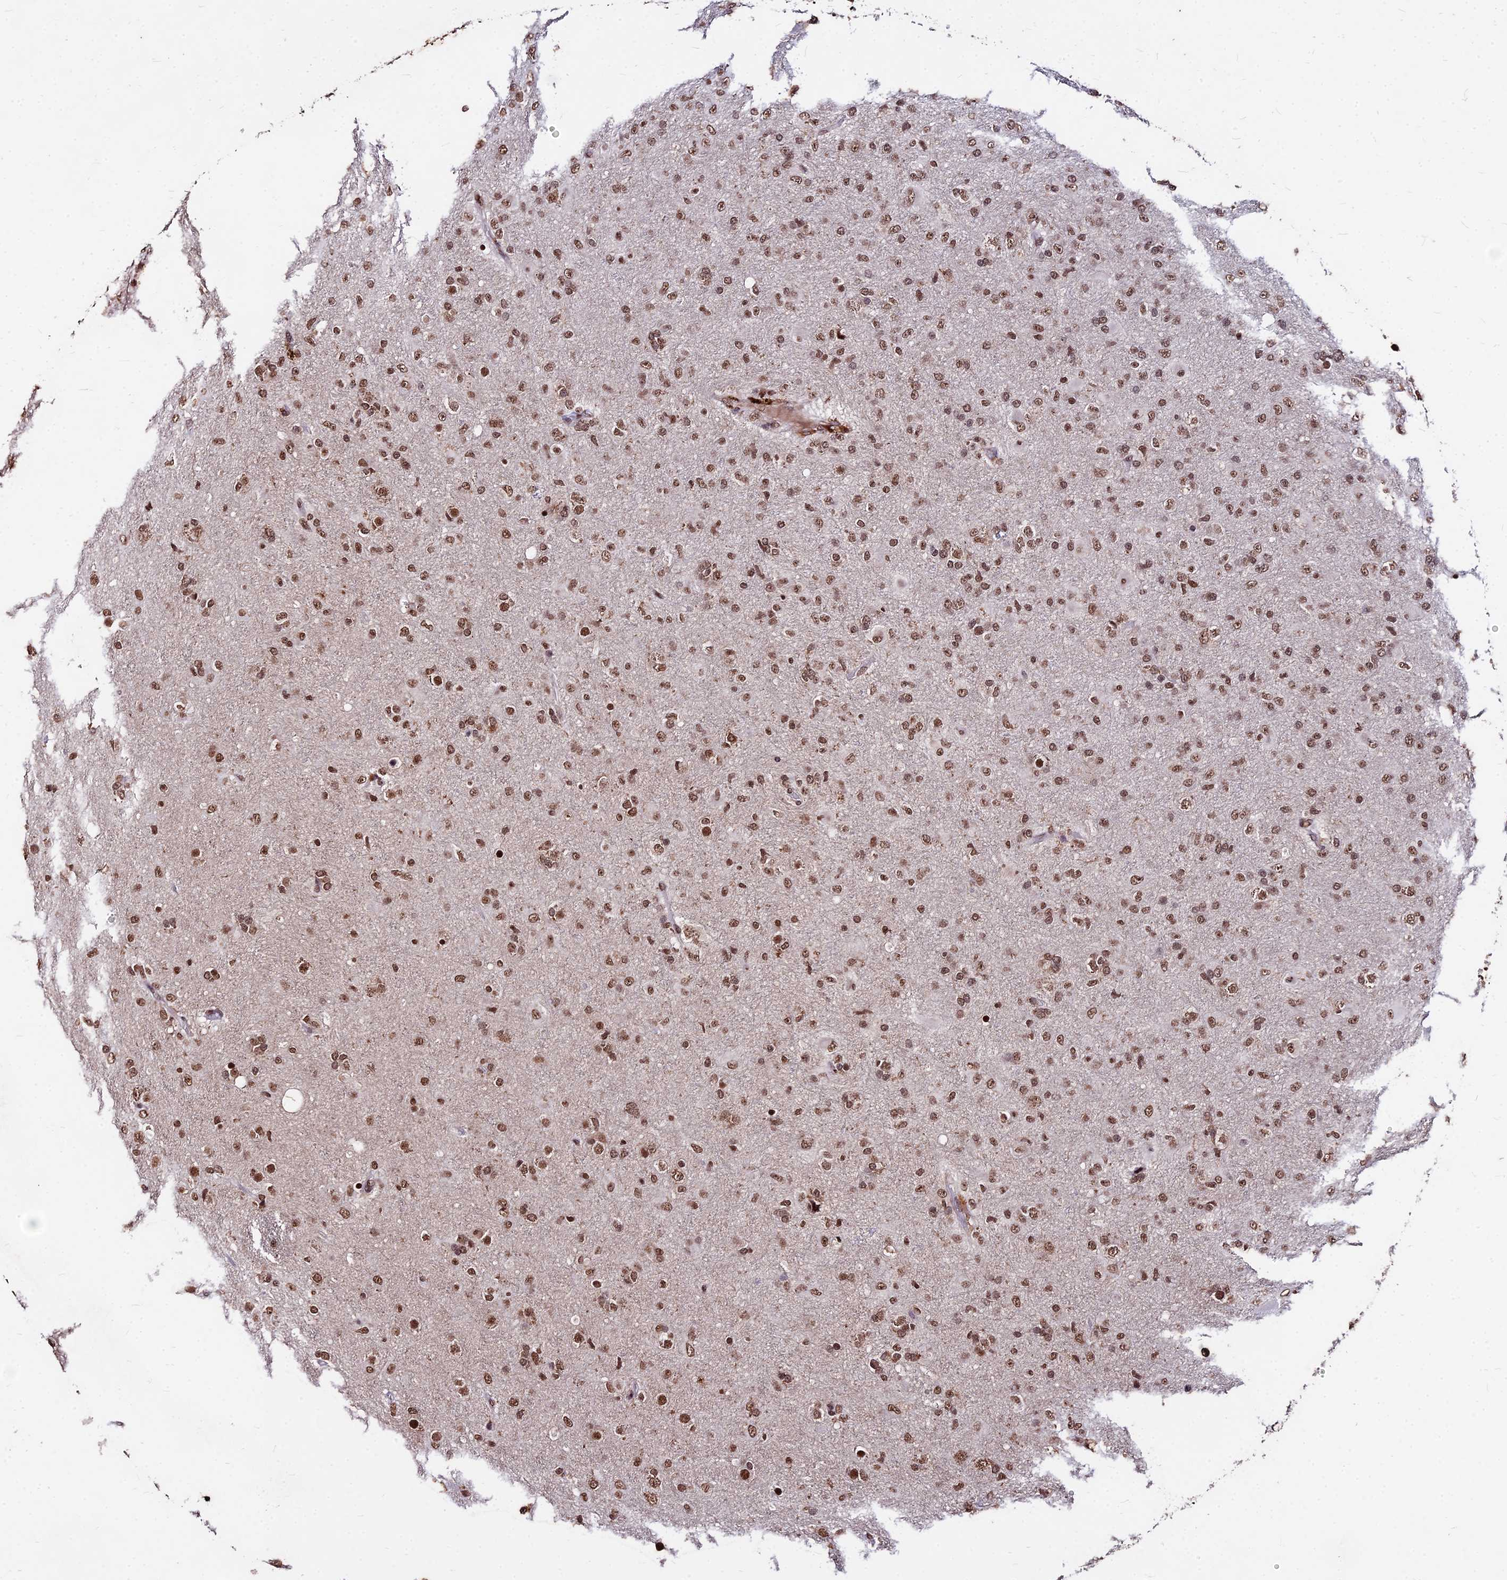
{"staining": {"intensity": "moderate", "quantity": ">75%", "location": "nuclear"}, "tissue": "glioma", "cell_type": "Tumor cells", "image_type": "cancer", "snomed": [{"axis": "morphology", "description": "Glioma, malignant, Low grade"}, {"axis": "topography", "description": "Brain"}], "caption": "This image exhibits IHC staining of human malignant glioma (low-grade), with medium moderate nuclear positivity in about >75% of tumor cells.", "gene": "ZBED4", "patient": {"sex": "male", "age": 65}}